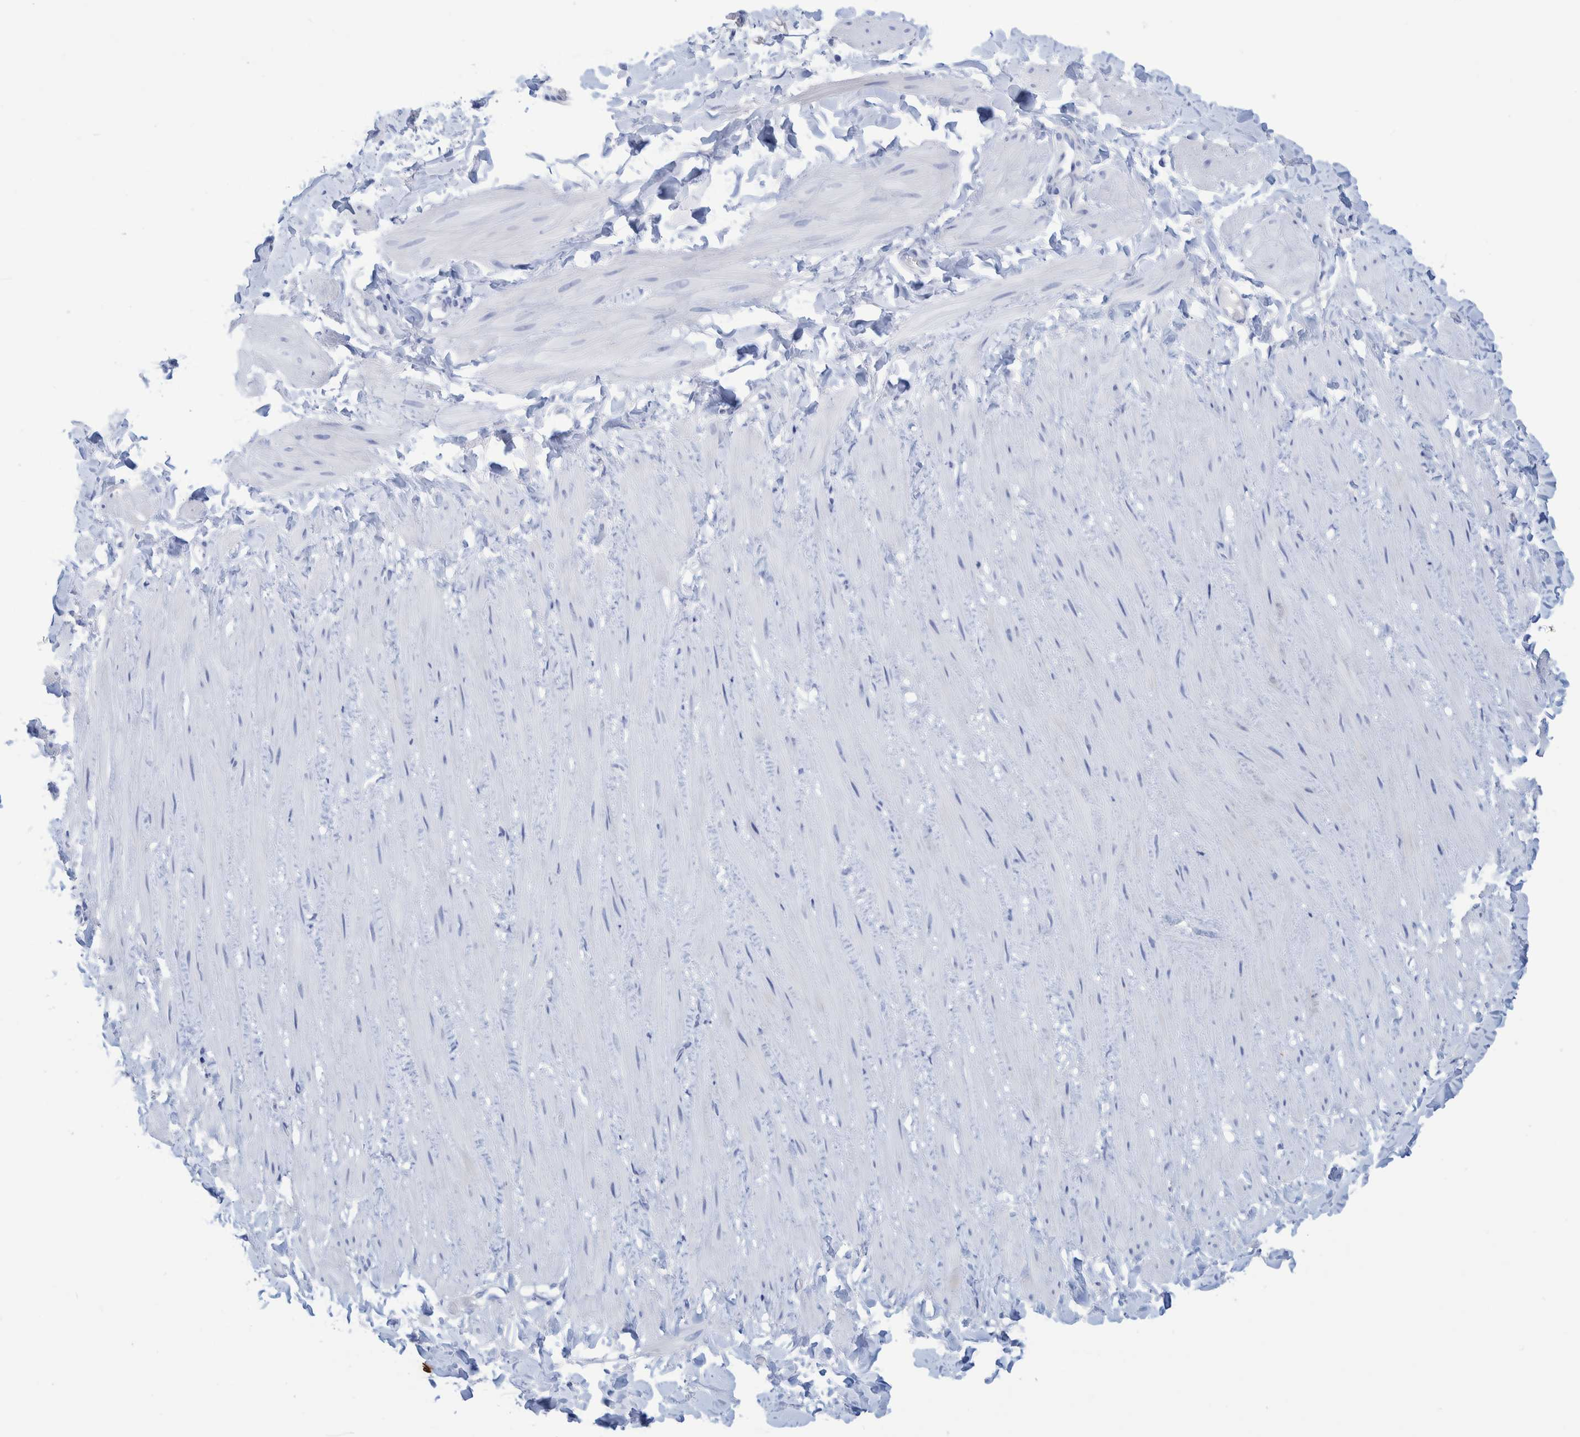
{"staining": {"intensity": "negative", "quantity": "none", "location": "none"}, "tissue": "adipose tissue", "cell_type": "Adipocytes", "image_type": "normal", "snomed": [{"axis": "morphology", "description": "Normal tissue, NOS"}, {"axis": "topography", "description": "Adipose tissue"}, {"axis": "topography", "description": "Vascular tissue"}, {"axis": "topography", "description": "Peripheral nerve tissue"}], "caption": "A high-resolution image shows IHC staining of benign adipose tissue, which exhibits no significant expression in adipocytes. (Brightfield microscopy of DAB (3,3'-diaminobenzidine) immunohistochemistry at high magnification).", "gene": "PERP", "patient": {"sex": "male", "age": 25}}